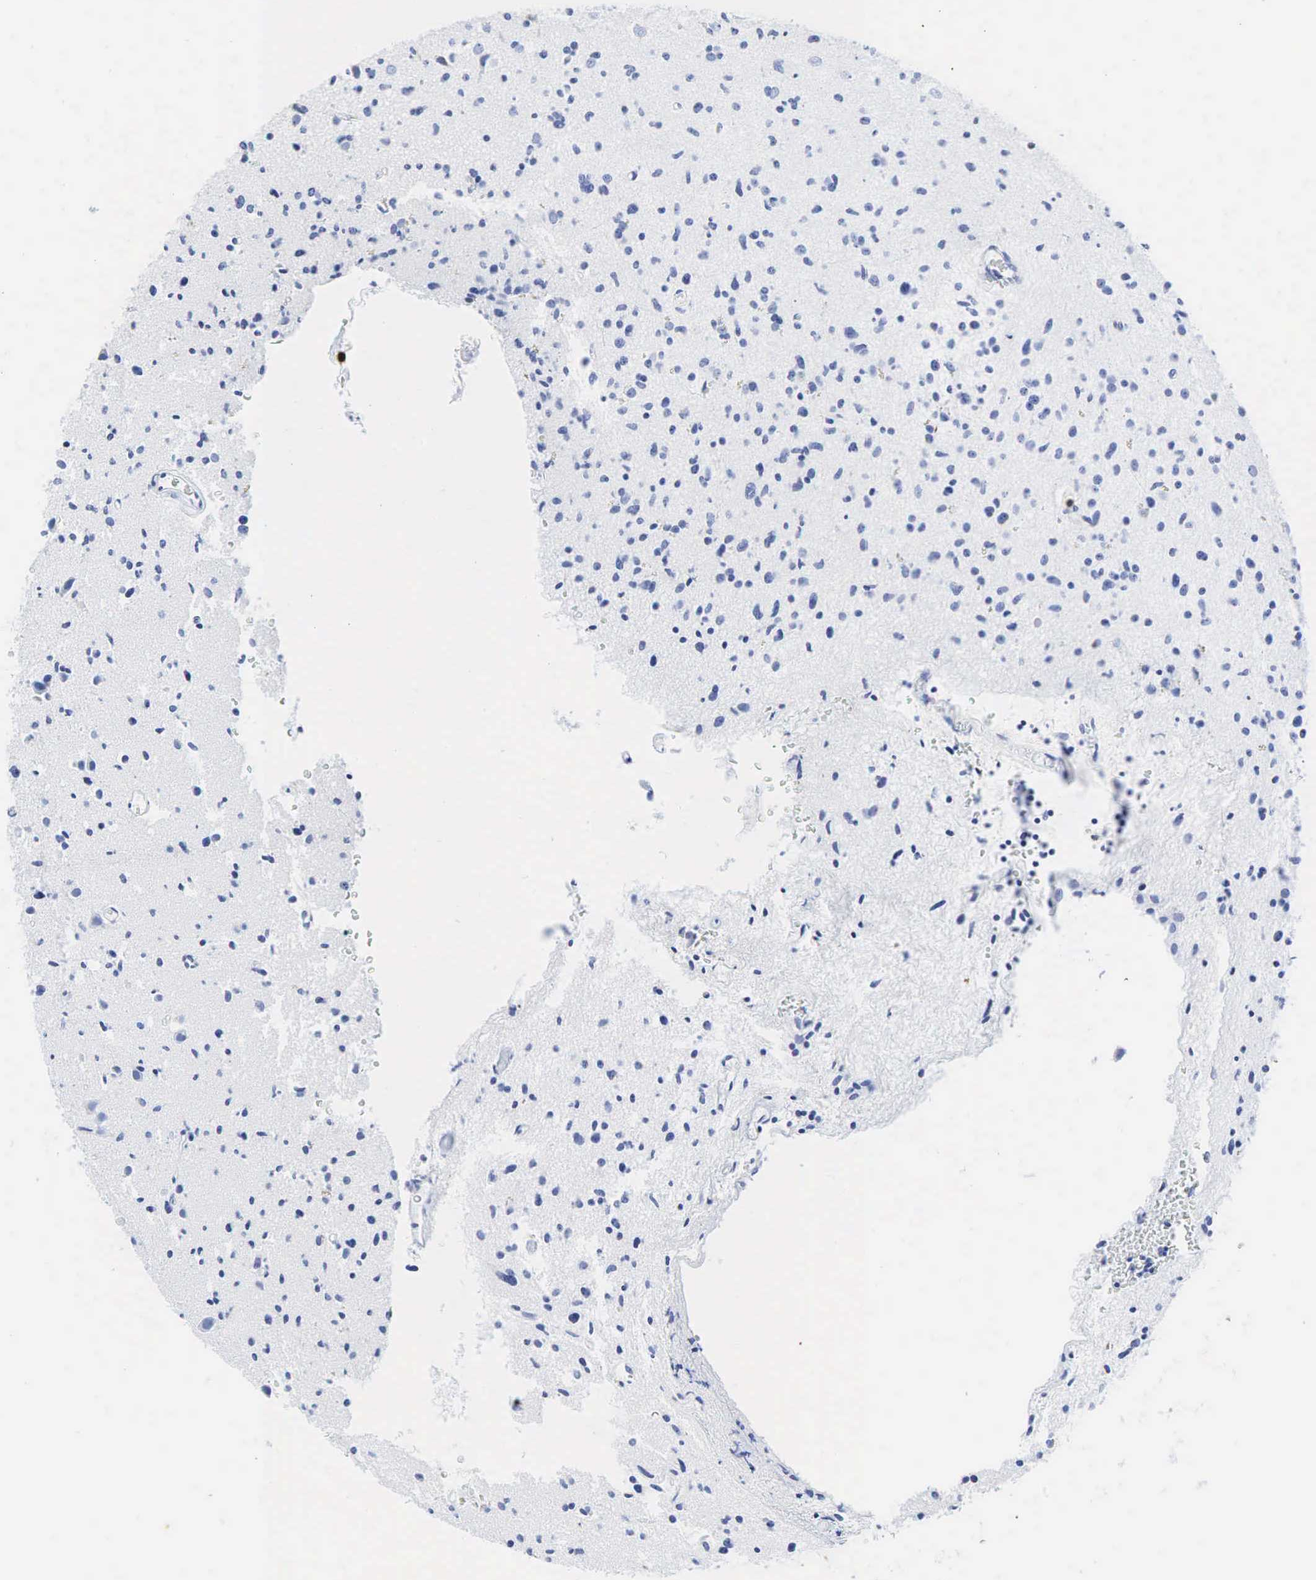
{"staining": {"intensity": "negative", "quantity": "none", "location": "none"}, "tissue": "glioma", "cell_type": "Tumor cells", "image_type": "cancer", "snomed": [{"axis": "morphology", "description": "Glioma, malignant, Low grade"}, {"axis": "topography", "description": "Brain"}], "caption": "Tumor cells are negative for protein expression in human glioma.", "gene": "LYZ", "patient": {"sex": "female", "age": 46}}